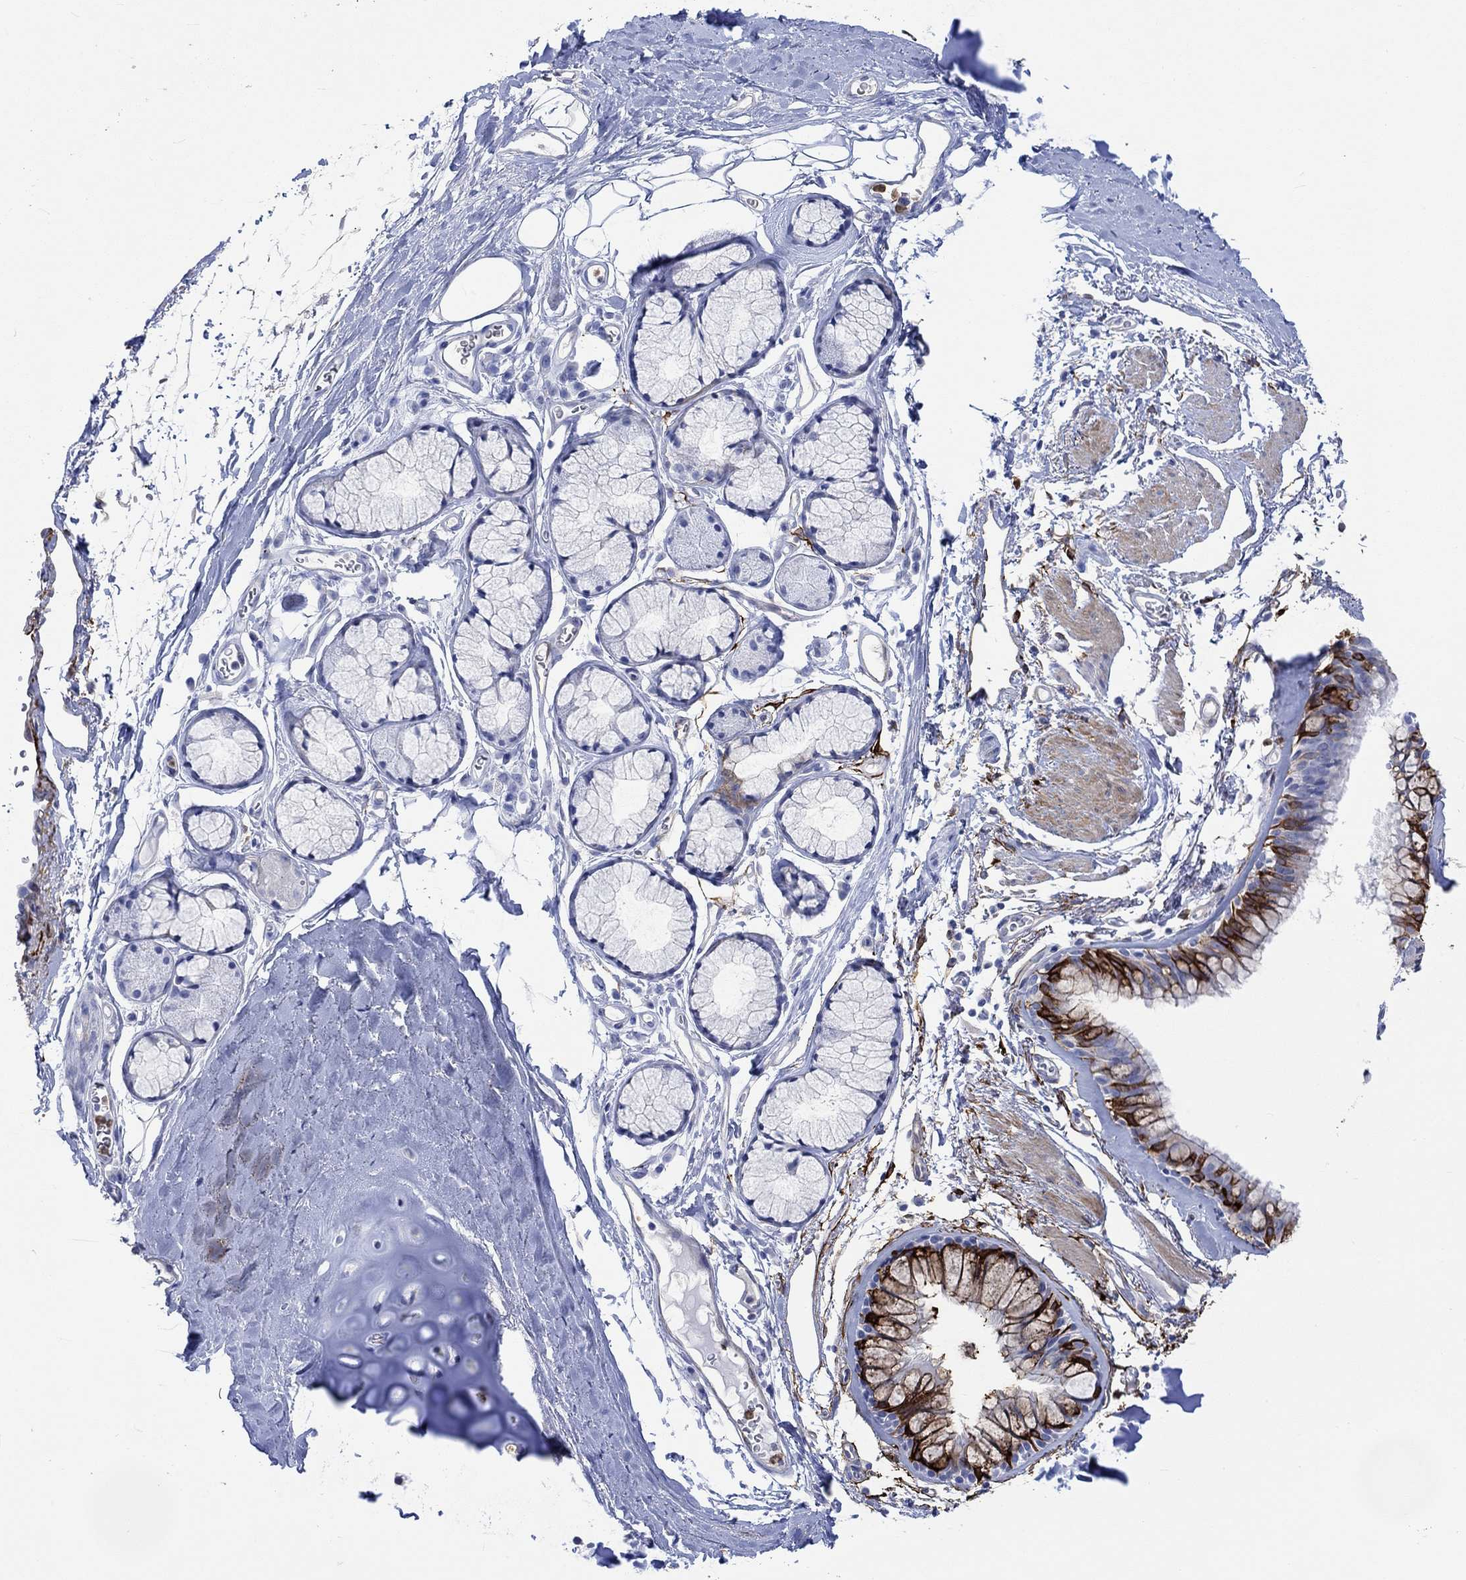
{"staining": {"intensity": "strong", "quantity": "25%-75%", "location": "cytoplasmic/membranous"}, "tissue": "bronchus", "cell_type": "Respiratory epithelial cells", "image_type": "normal", "snomed": [{"axis": "morphology", "description": "Normal tissue, NOS"}, {"axis": "morphology", "description": "Squamous cell carcinoma, NOS"}, {"axis": "topography", "description": "Cartilage tissue"}, {"axis": "topography", "description": "Bronchus"}], "caption": "A brown stain labels strong cytoplasmic/membranous positivity of a protein in respiratory epithelial cells of unremarkable bronchus. The staining was performed using DAB, with brown indicating positive protein expression. Nuclei are stained blue with hematoxylin.", "gene": "TGM2", "patient": {"sex": "male", "age": 72}}